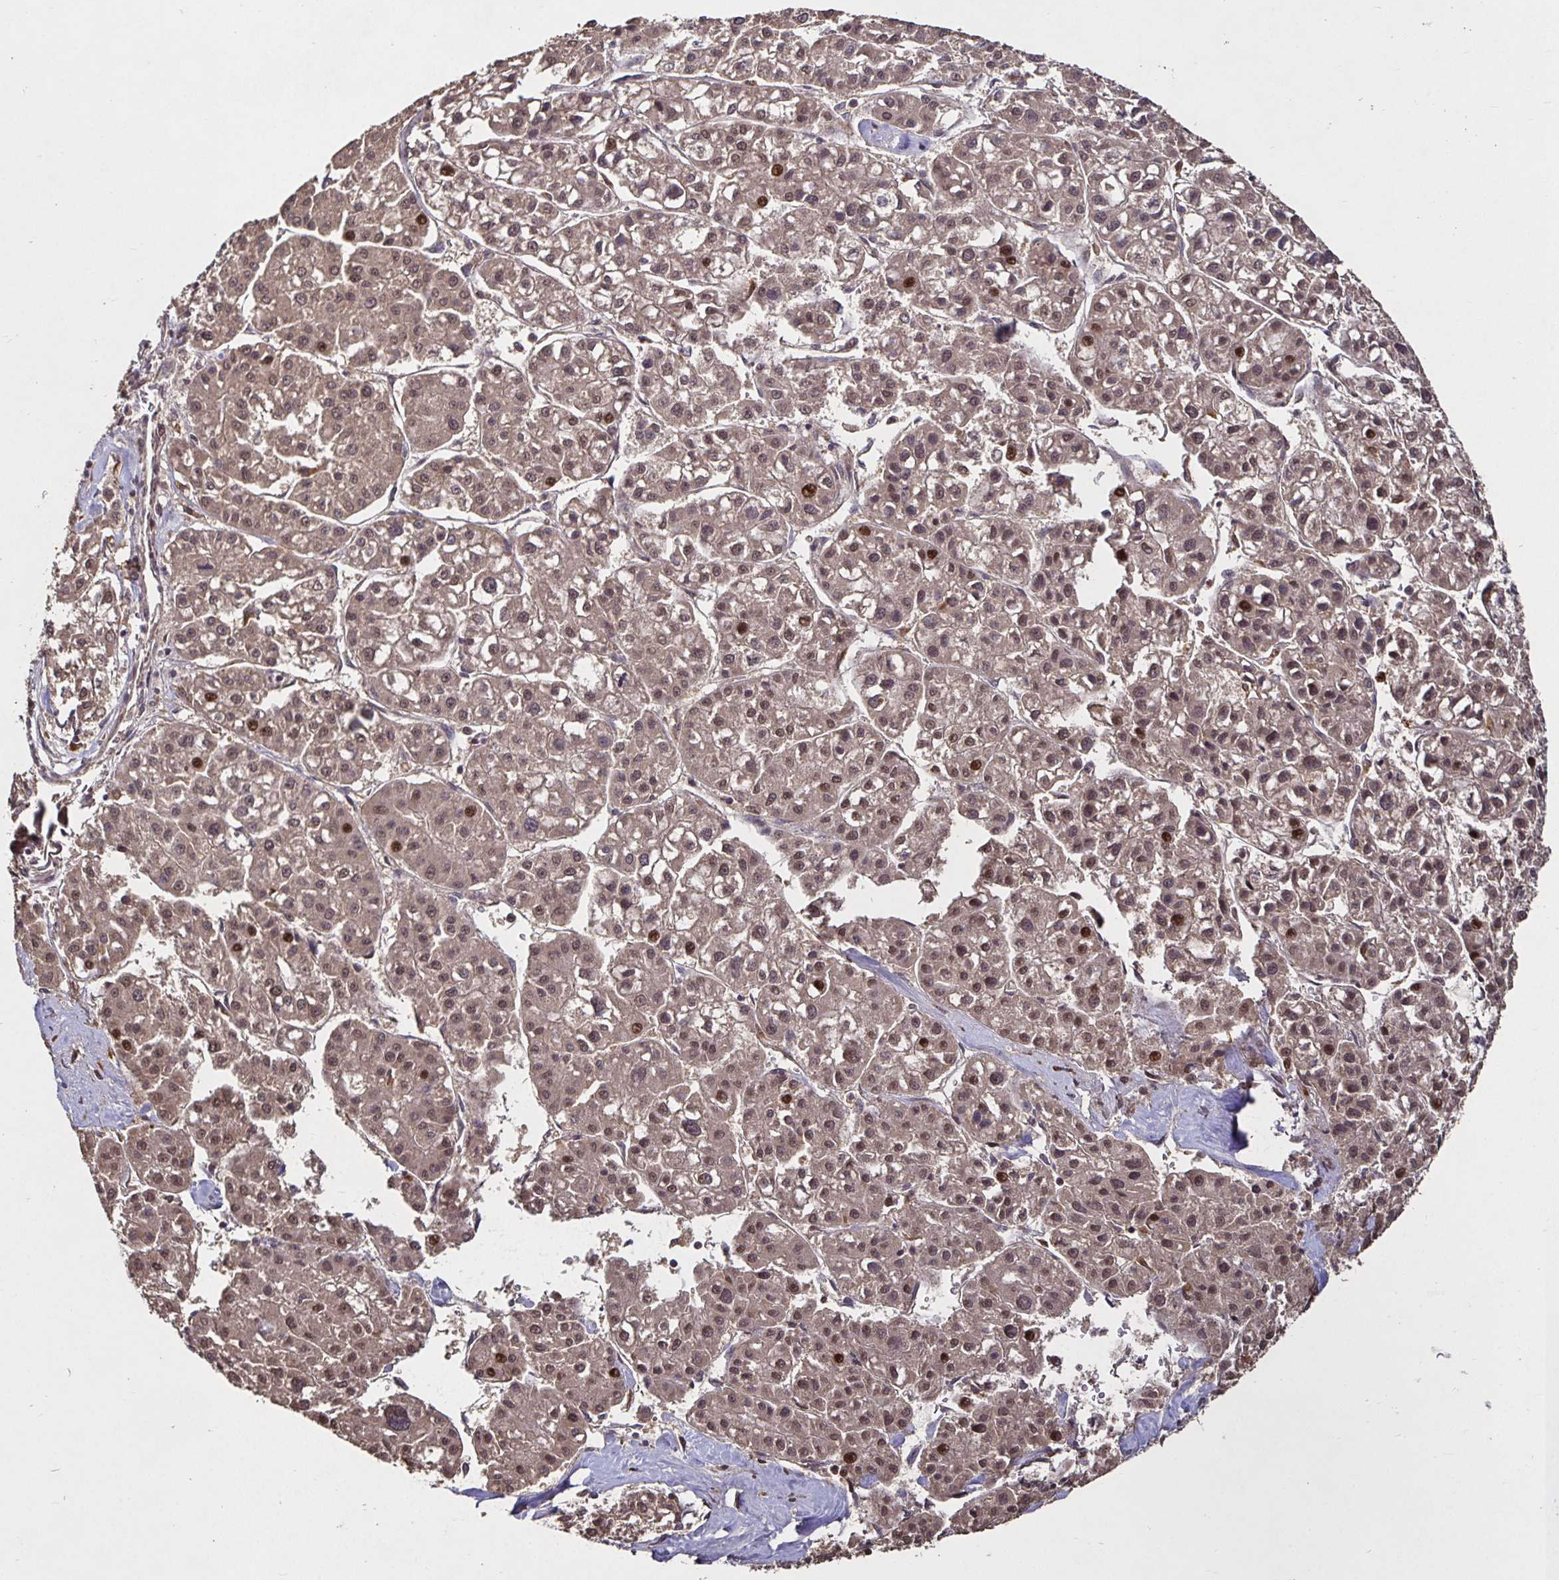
{"staining": {"intensity": "weak", "quantity": "25%-75%", "location": "cytoplasmic/membranous,nuclear"}, "tissue": "liver cancer", "cell_type": "Tumor cells", "image_type": "cancer", "snomed": [{"axis": "morphology", "description": "Carcinoma, Hepatocellular, NOS"}, {"axis": "topography", "description": "Liver"}], "caption": "The micrograph demonstrates staining of liver cancer (hepatocellular carcinoma), revealing weak cytoplasmic/membranous and nuclear protein staining (brown color) within tumor cells.", "gene": "SMYD3", "patient": {"sex": "male", "age": 73}}